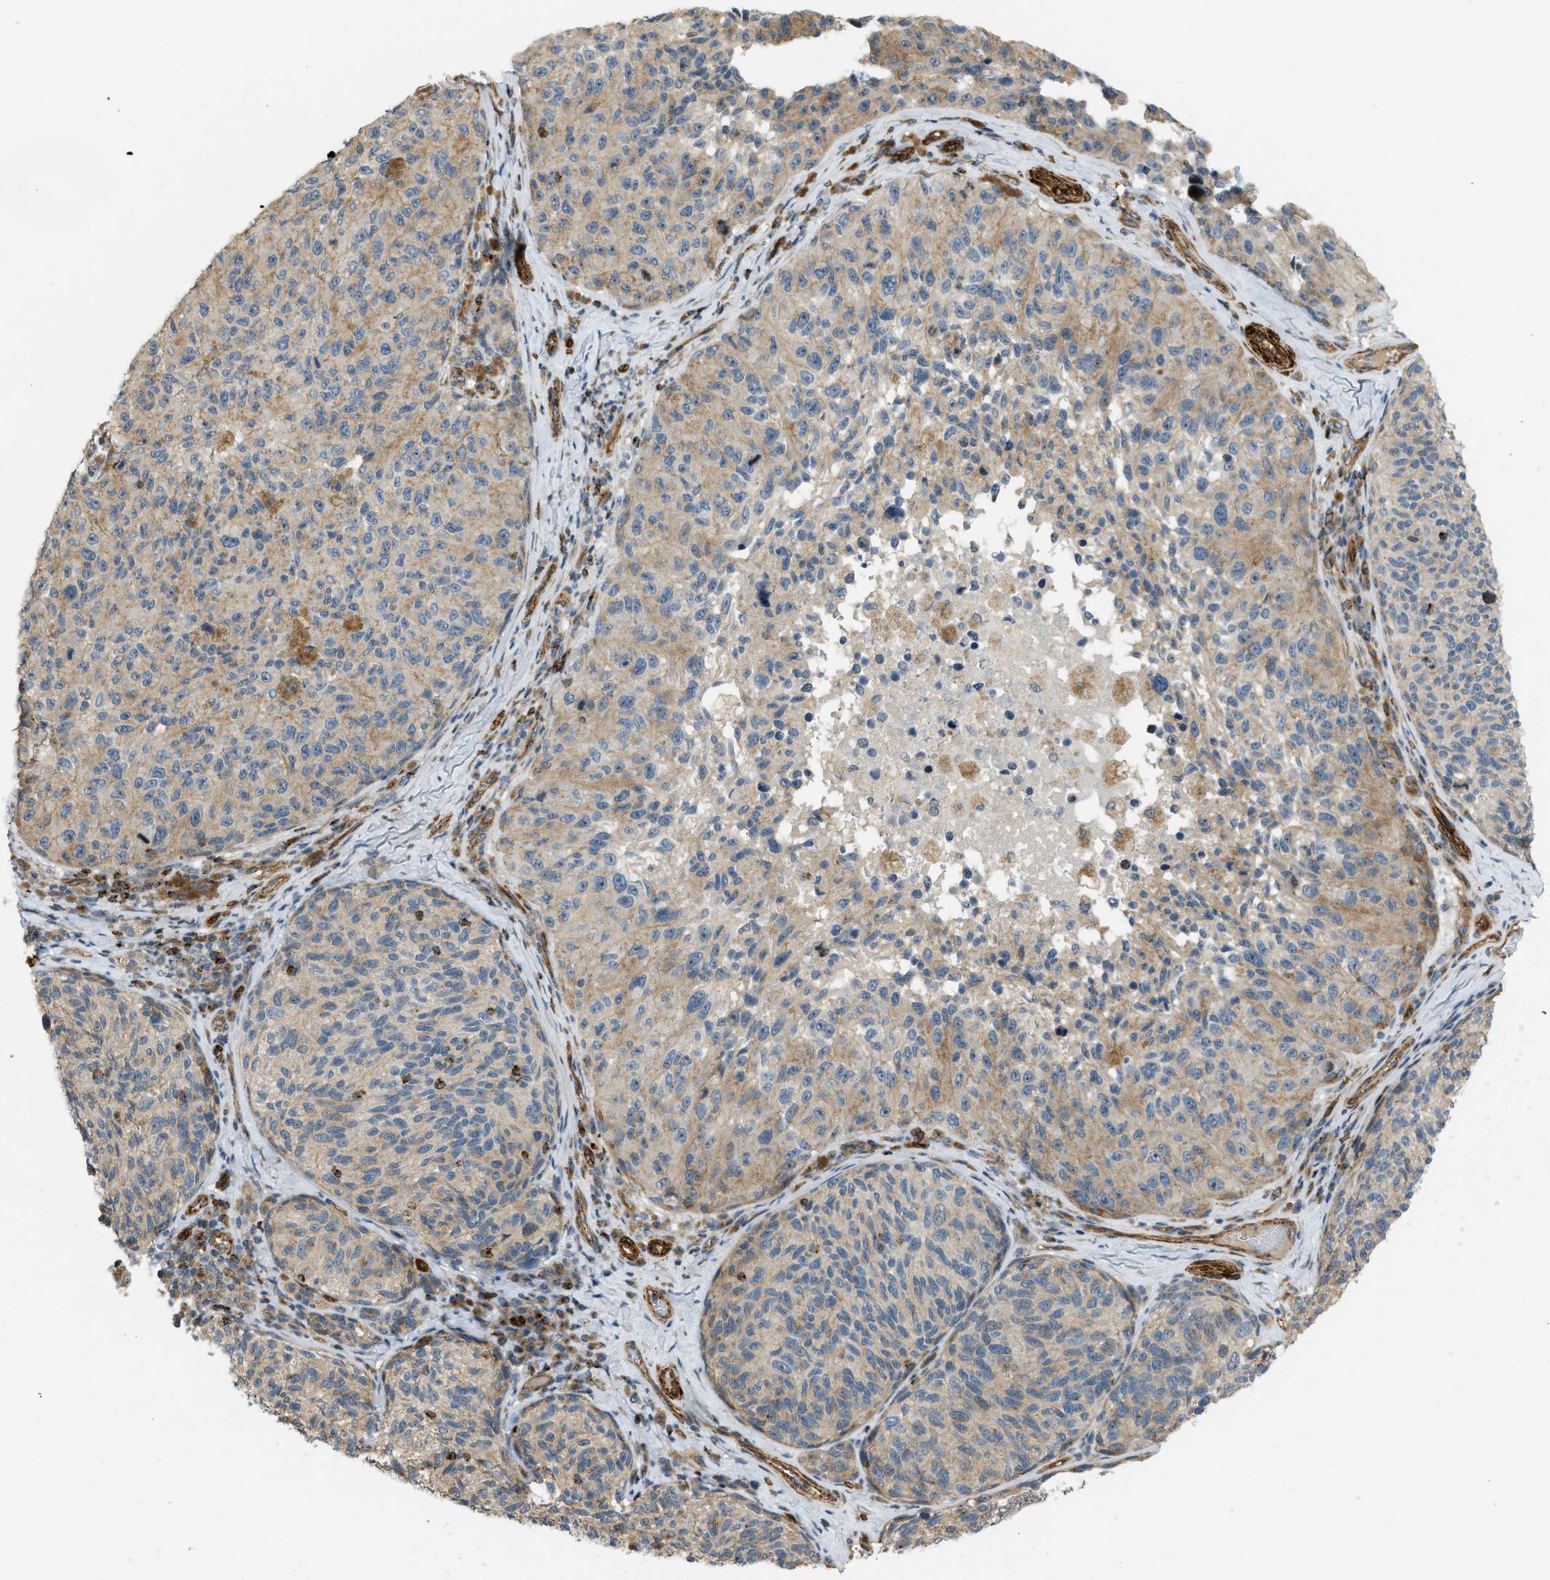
{"staining": {"intensity": "weak", "quantity": "25%-75%", "location": "cytoplasmic/membranous"}, "tissue": "melanoma", "cell_type": "Tumor cells", "image_type": "cancer", "snomed": [{"axis": "morphology", "description": "Malignant melanoma, NOS"}, {"axis": "topography", "description": "Skin"}], "caption": "A histopathology image showing weak cytoplasmic/membranous positivity in approximately 25%-75% of tumor cells in melanoma, as visualized by brown immunohistochemical staining.", "gene": "KIAA1671", "patient": {"sex": "female", "age": 73}}